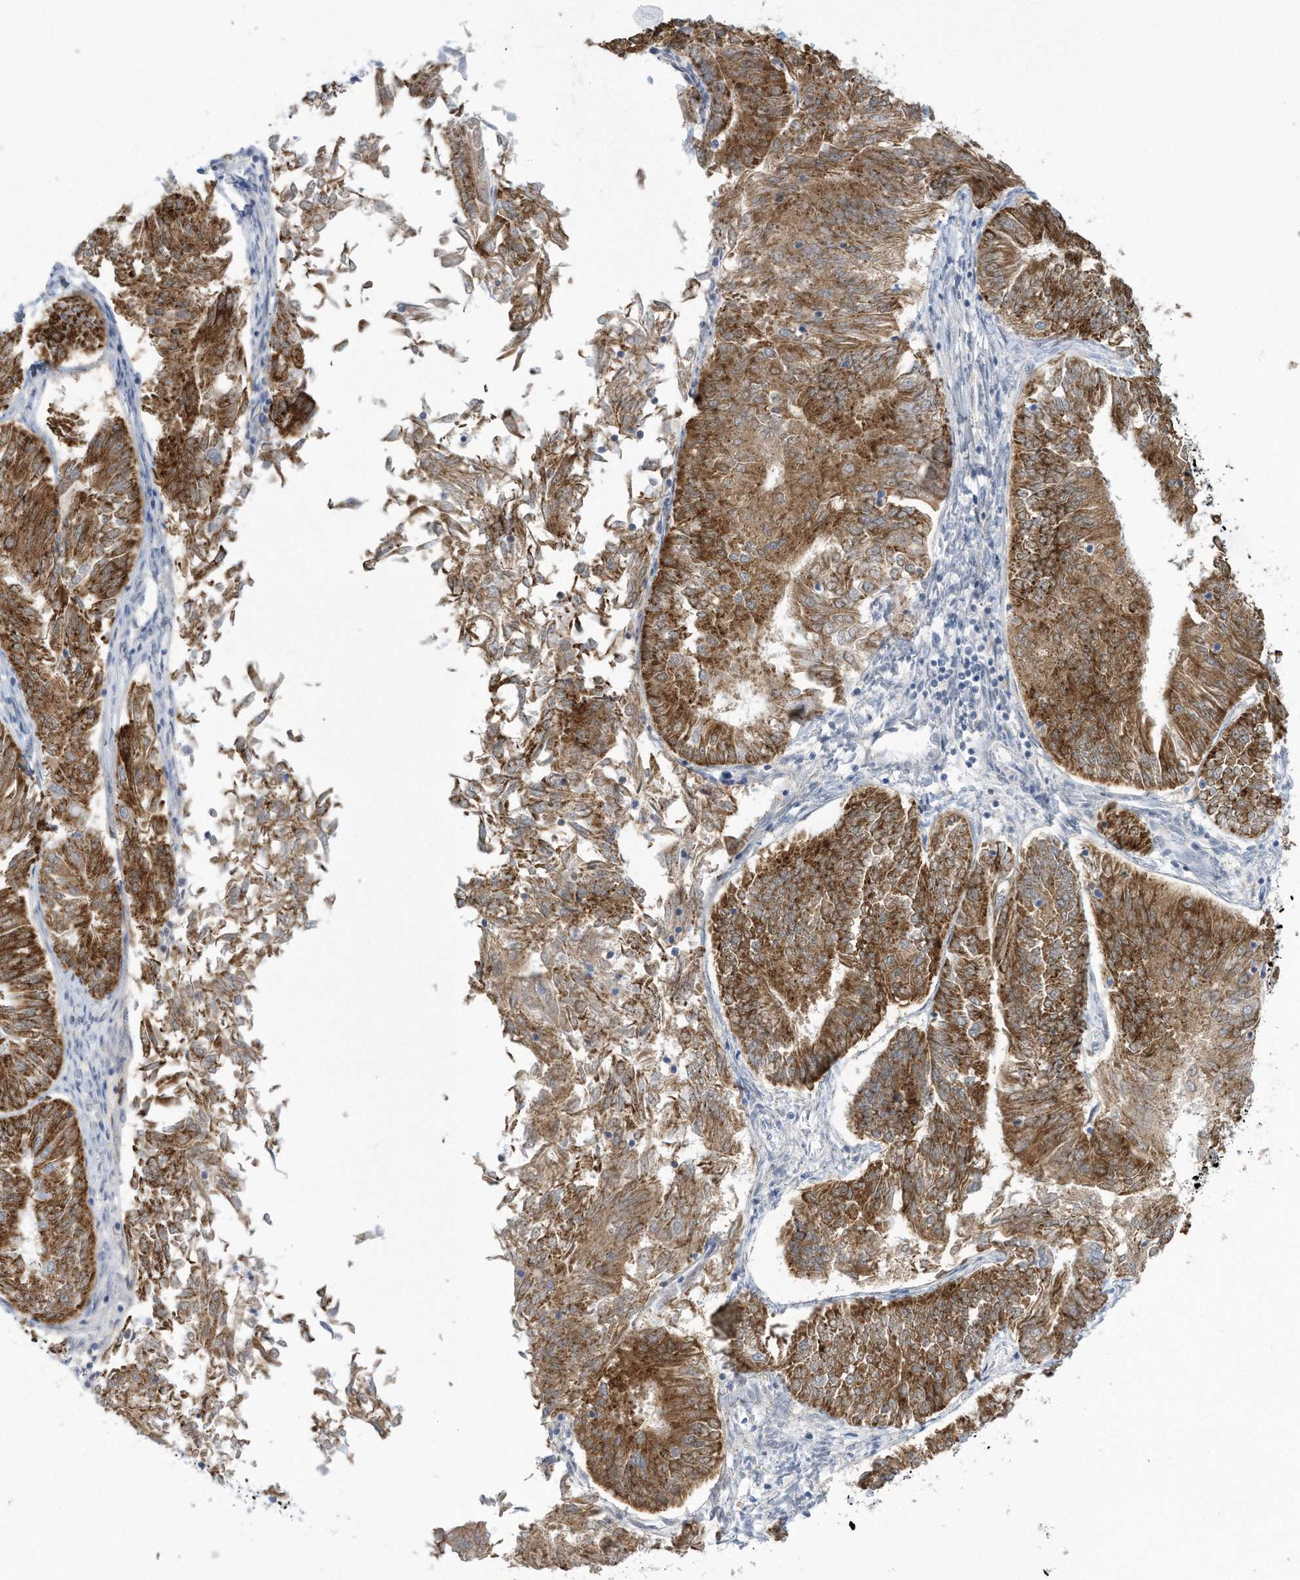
{"staining": {"intensity": "strong", "quantity": ">75%", "location": "cytoplasmic/membranous"}, "tissue": "endometrial cancer", "cell_type": "Tumor cells", "image_type": "cancer", "snomed": [{"axis": "morphology", "description": "Adenocarcinoma, NOS"}, {"axis": "topography", "description": "Endometrium"}], "caption": "About >75% of tumor cells in adenocarcinoma (endometrial) reveal strong cytoplasmic/membranous protein expression as visualized by brown immunohistochemical staining.", "gene": "ALDH6A1", "patient": {"sex": "female", "age": 58}}